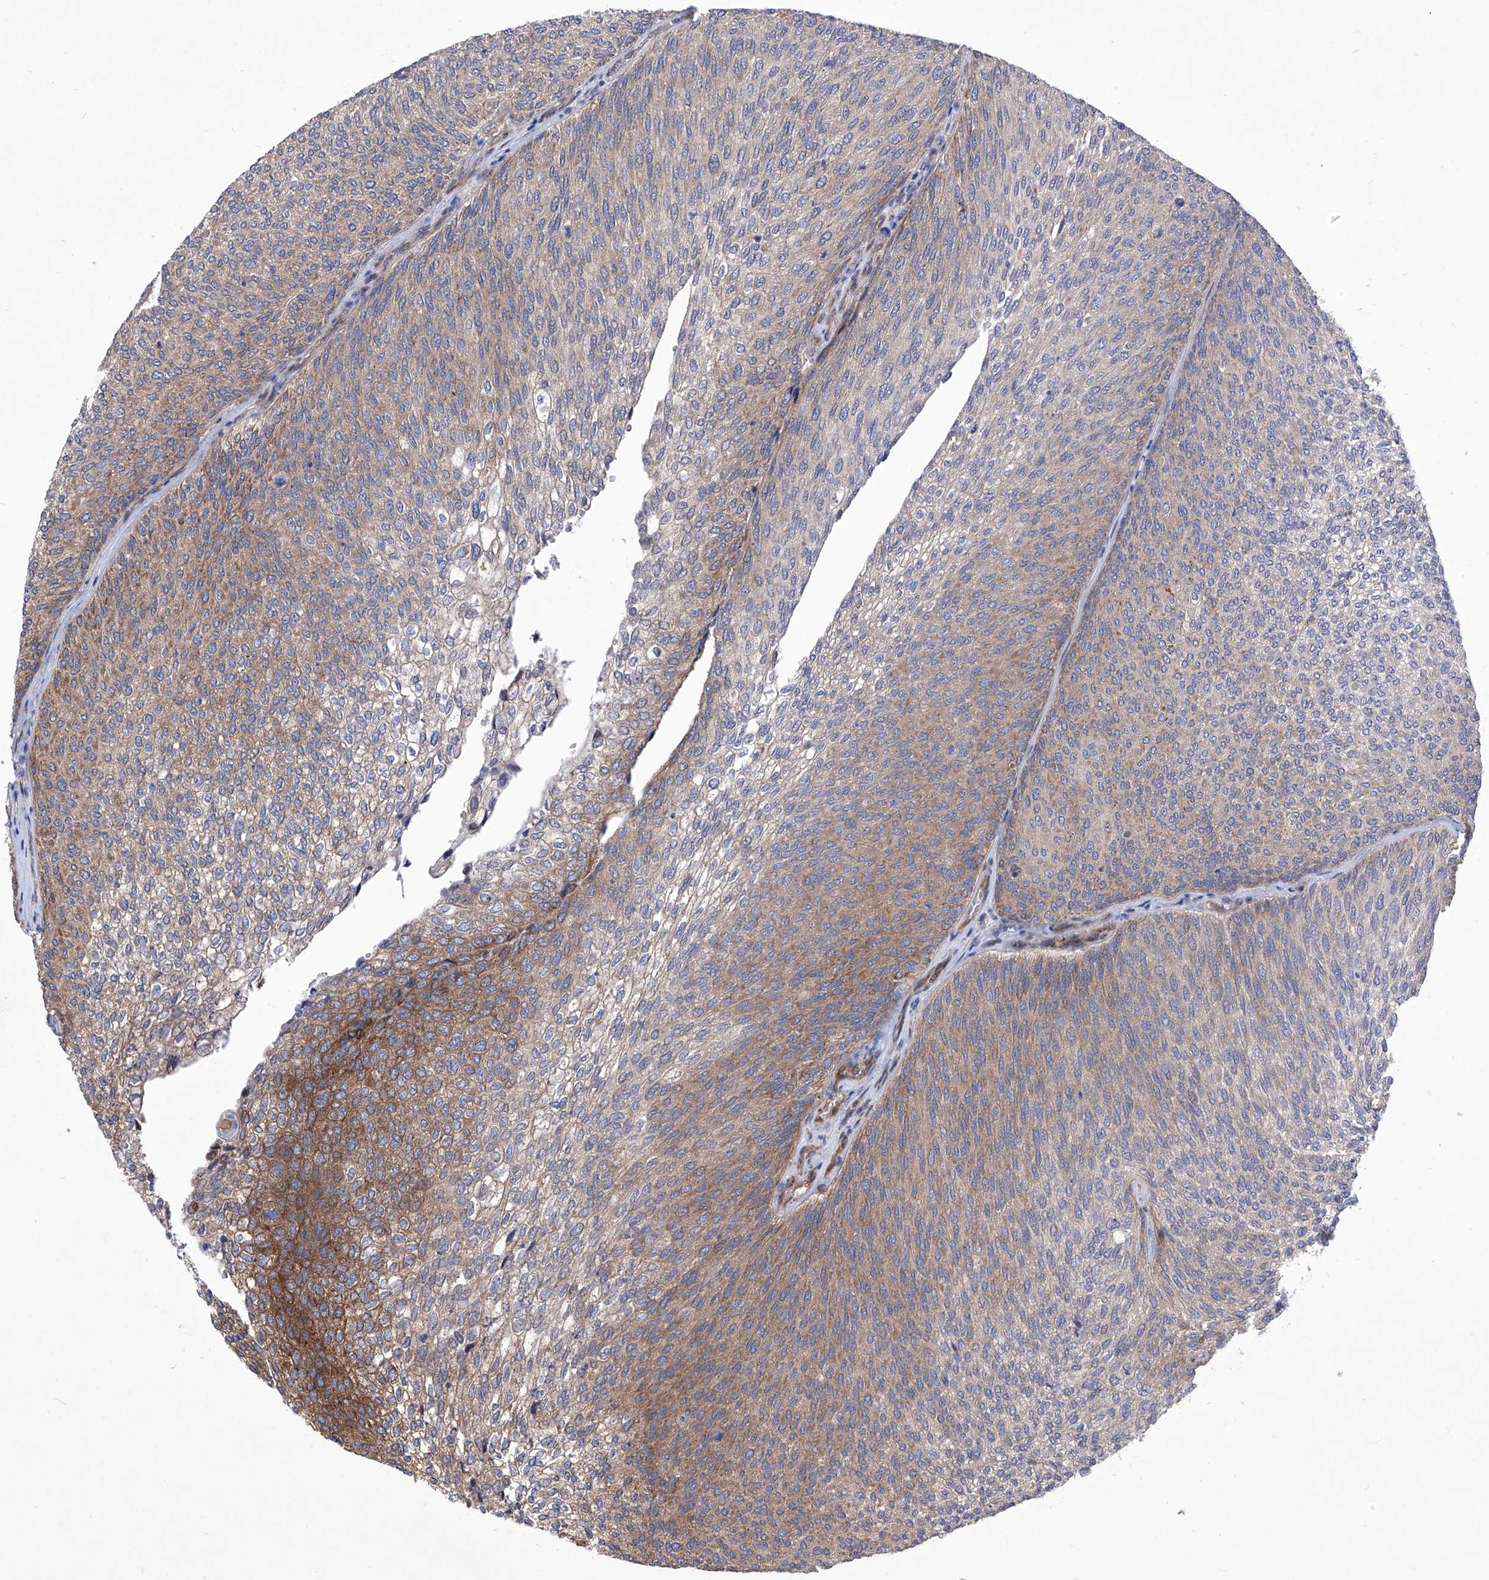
{"staining": {"intensity": "moderate", "quantity": "25%-75%", "location": "cytoplasmic/membranous"}, "tissue": "urothelial cancer", "cell_type": "Tumor cells", "image_type": "cancer", "snomed": [{"axis": "morphology", "description": "Urothelial carcinoma, Low grade"}, {"axis": "topography", "description": "Urinary bladder"}], "caption": "There is medium levels of moderate cytoplasmic/membranous positivity in tumor cells of urothelial cancer, as demonstrated by immunohistochemical staining (brown color).", "gene": "KTI12", "patient": {"sex": "female", "age": 79}}